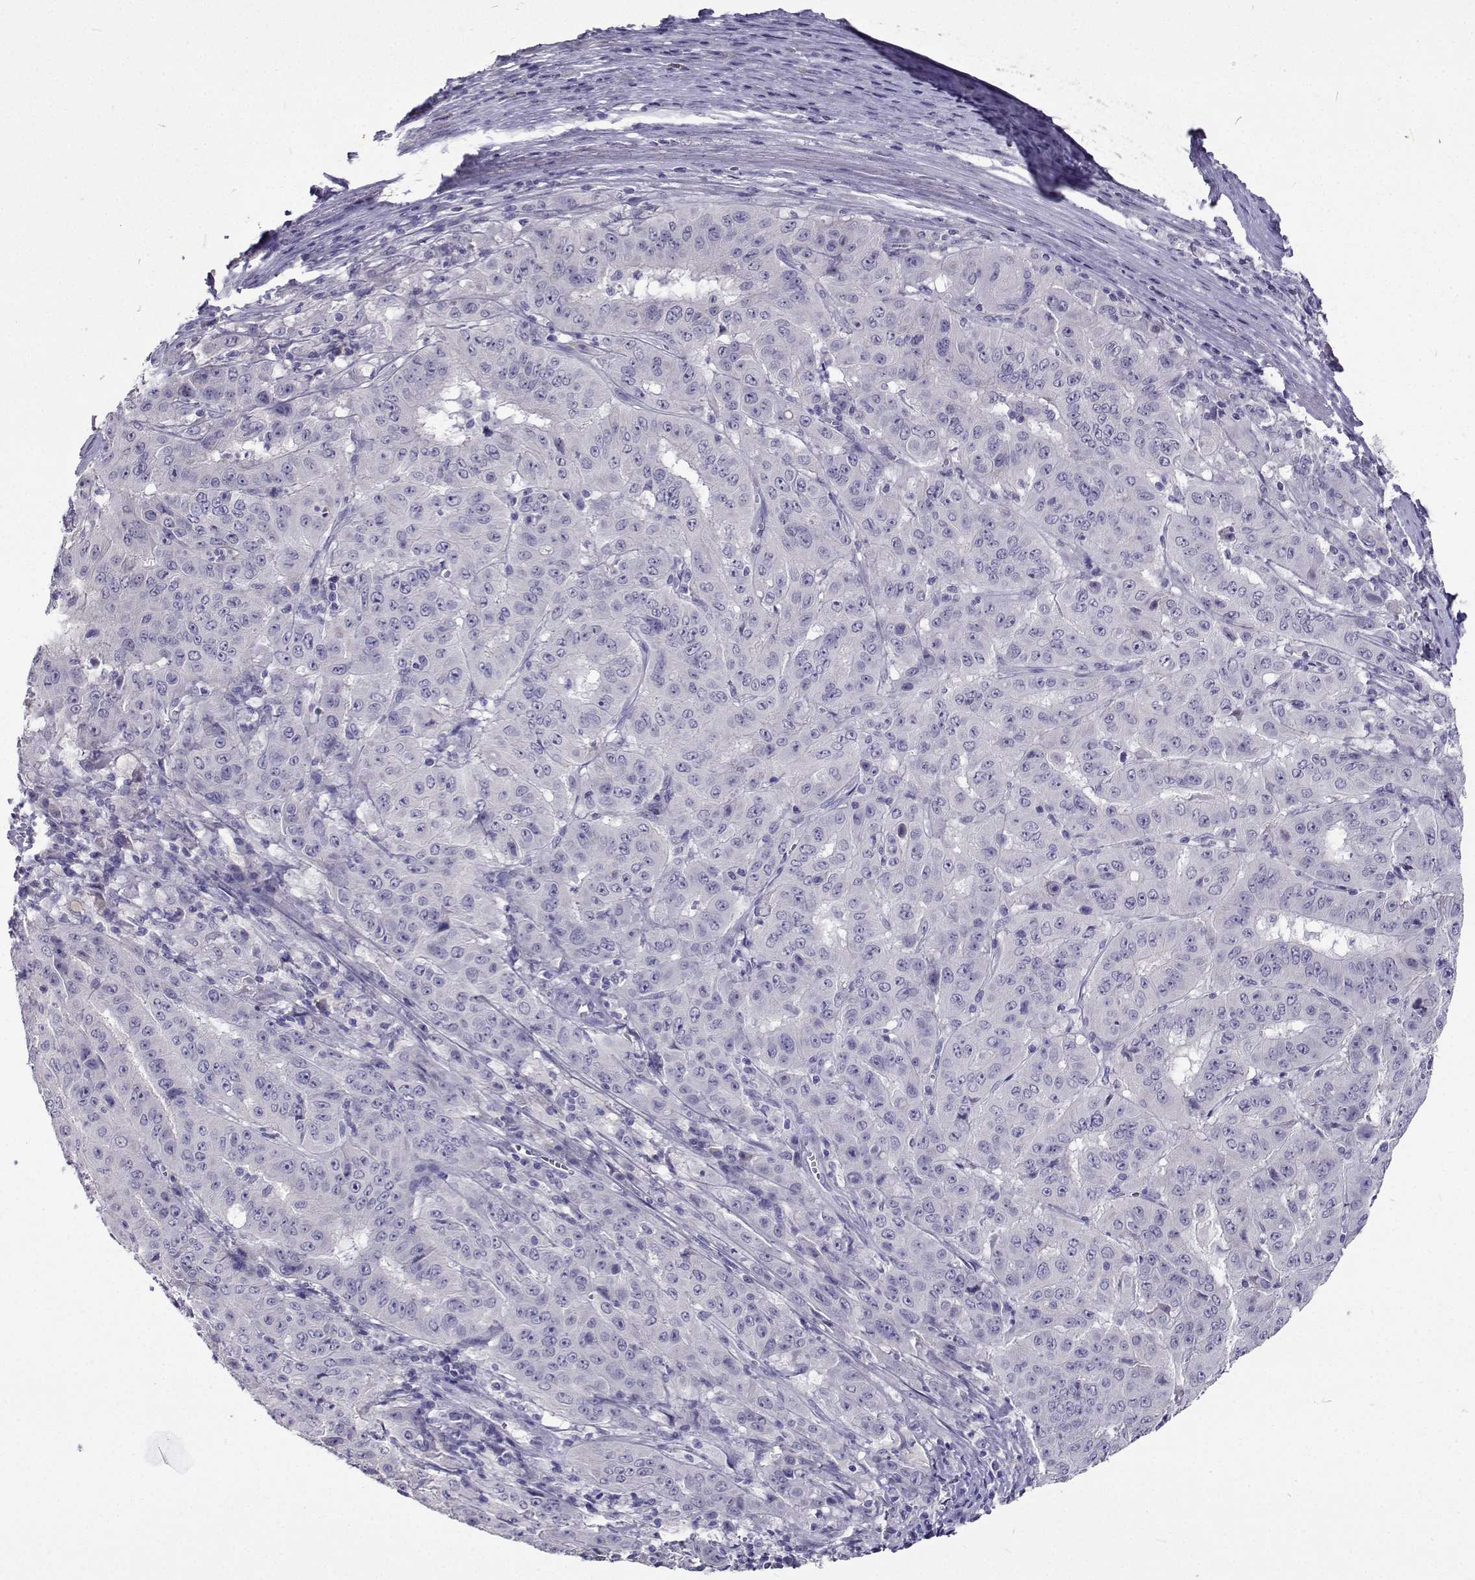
{"staining": {"intensity": "negative", "quantity": "none", "location": "none"}, "tissue": "pancreatic cancer", "cell_type": "Tumor cells", "image_type": "cancer", "snomed": [{"axis": "morphology", "description": "Adenocarcinoma, NOS"}, {"axis": "topography", "description": "Pancreas"}], "caption": "Immunohistochemistry of human pancreatic cancer (adenocarcinoma) shows no expression in tumor cells.", "gene": "CFAP44", "patient": {"sex": "male", "age": 63}}